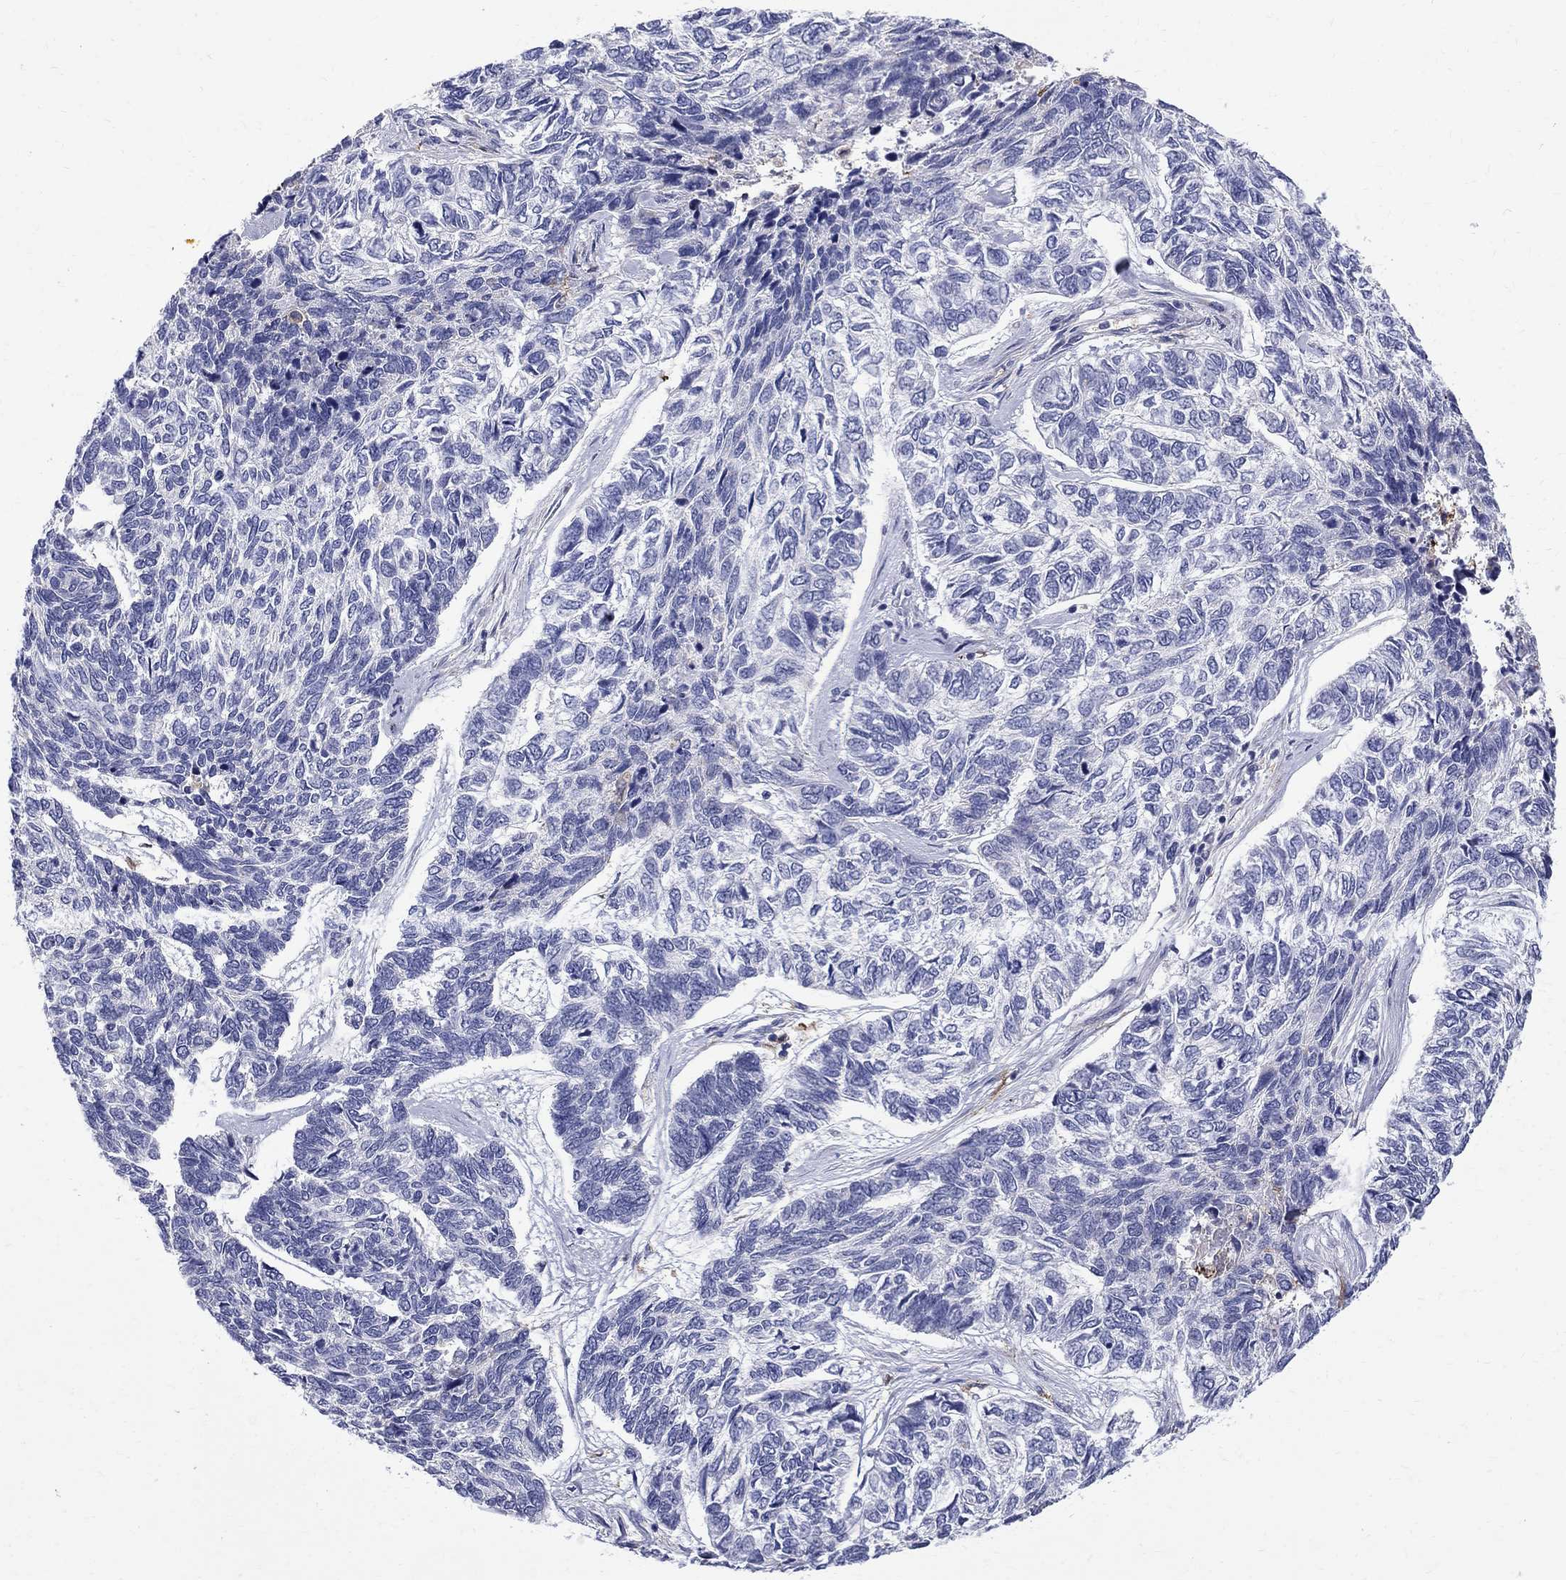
{"staining": {"intensity": "negative", "quantity": "none", "location": "none"}, "tissue": "skin cancer", "cell_type": "Tumor cells", "image_type": "cancer", "snomed": [{"axis": "morphology", "description": "Basal cell carcinoma"}, {"axis": "topography", "description": "Skin"}], "caption": "The IHC photomicrograph has no significant staining in tumor cells of skin basal cell carcinoma tissue.", "gene": "AGER", "patient": {"sex": "female", "age": 65}}